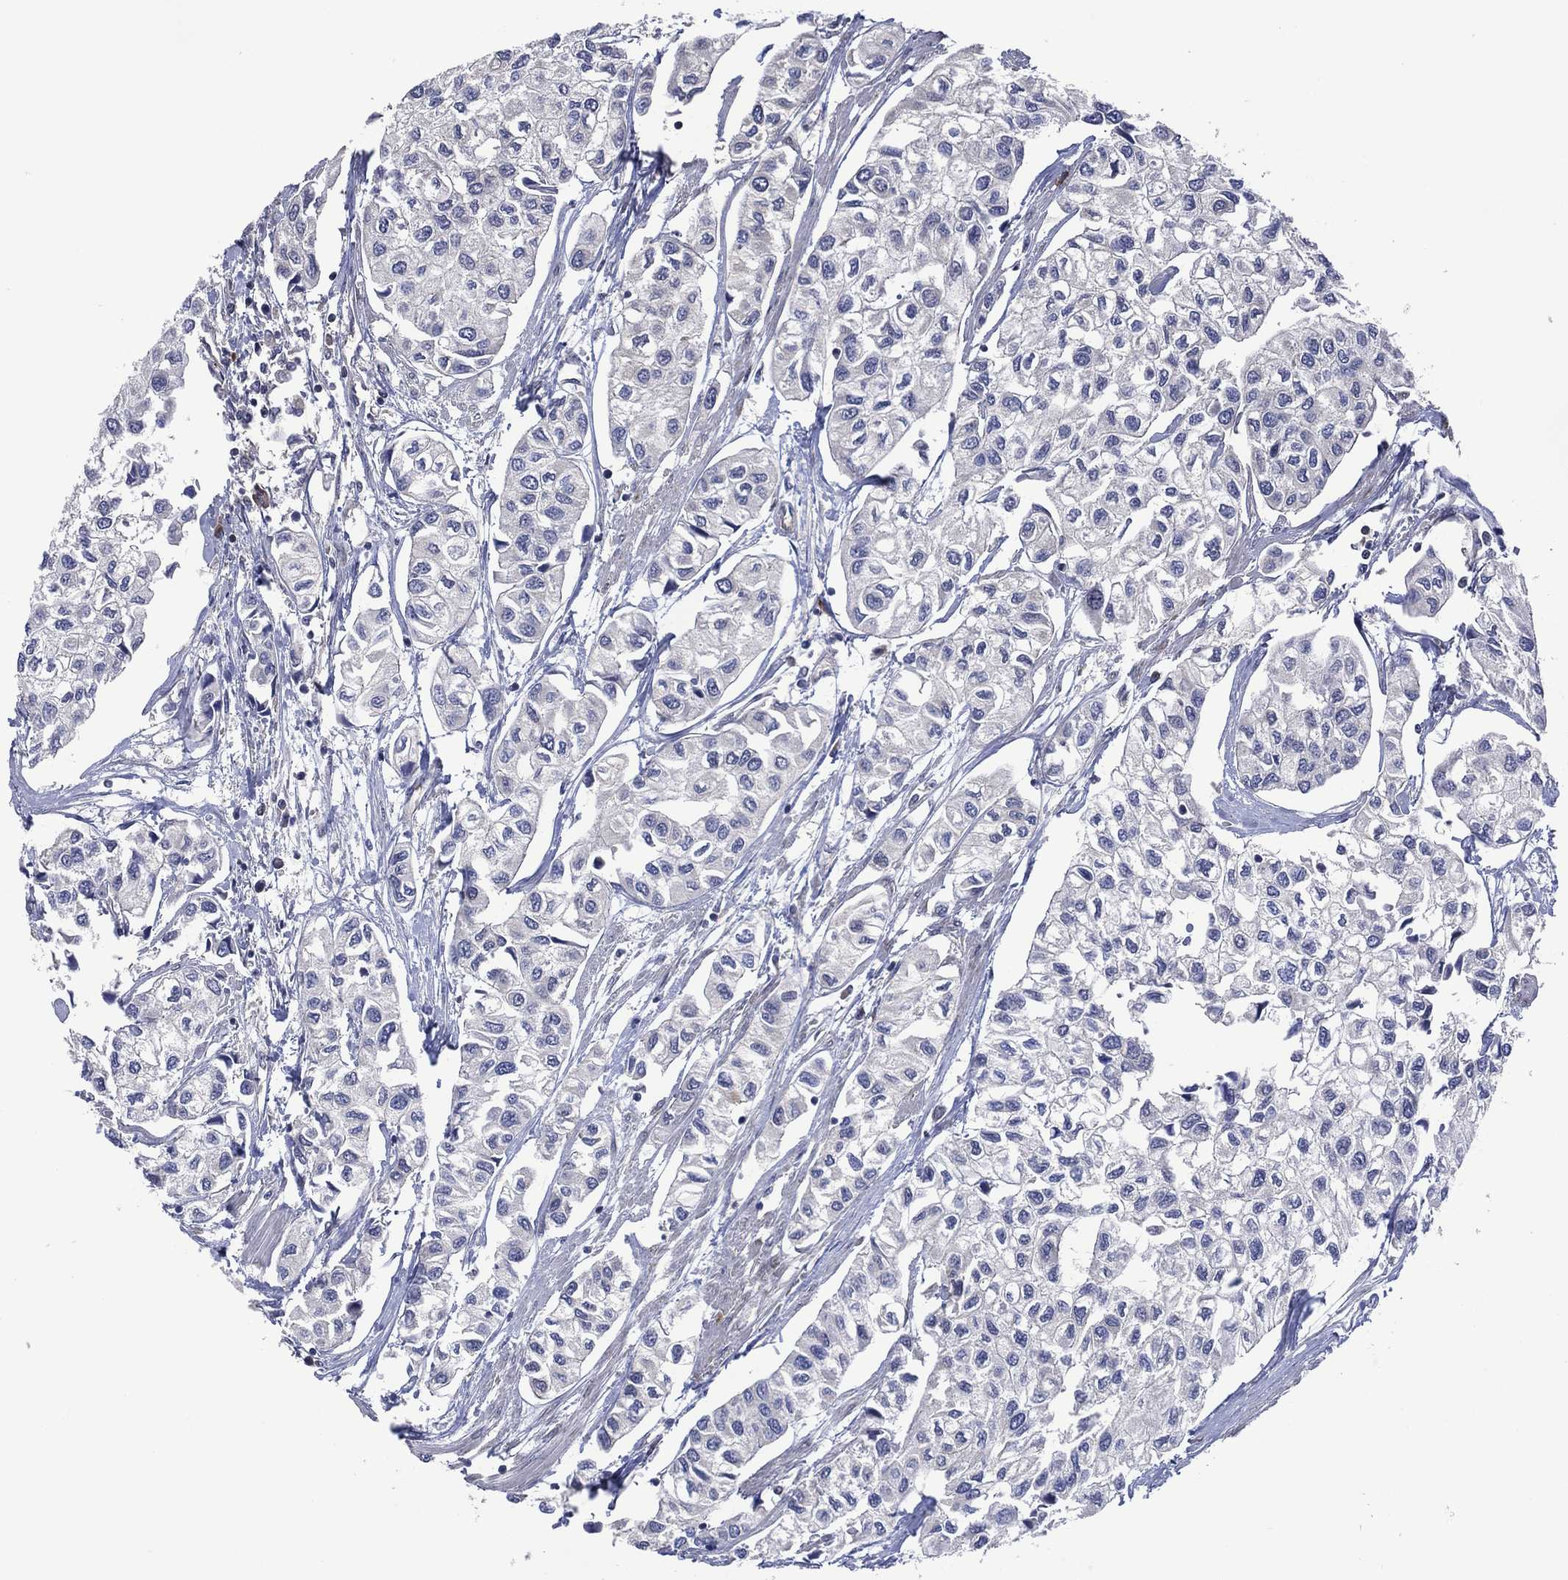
{"staining": {"intensity": "negative", "quantity": "none", "location": "none"}, "tissue": "urothelial cancer", "cell_type": "Tumor cells", "image_type": "cancer", "snomed": [{"axis": "morphology", "description": "Urothelial carcinoma, High grade"}, {"axis": "topography", "description": "Urinary bladder"}], "caption": "Immunohistochemistry micrograph of neoplastic tissue: high-grade urothelial carcinoma stained with DAB demonstrates no significant protein staining in tumor cells.", "gene": "HTD2", "patient": {"sex": "male", "age": 73}}